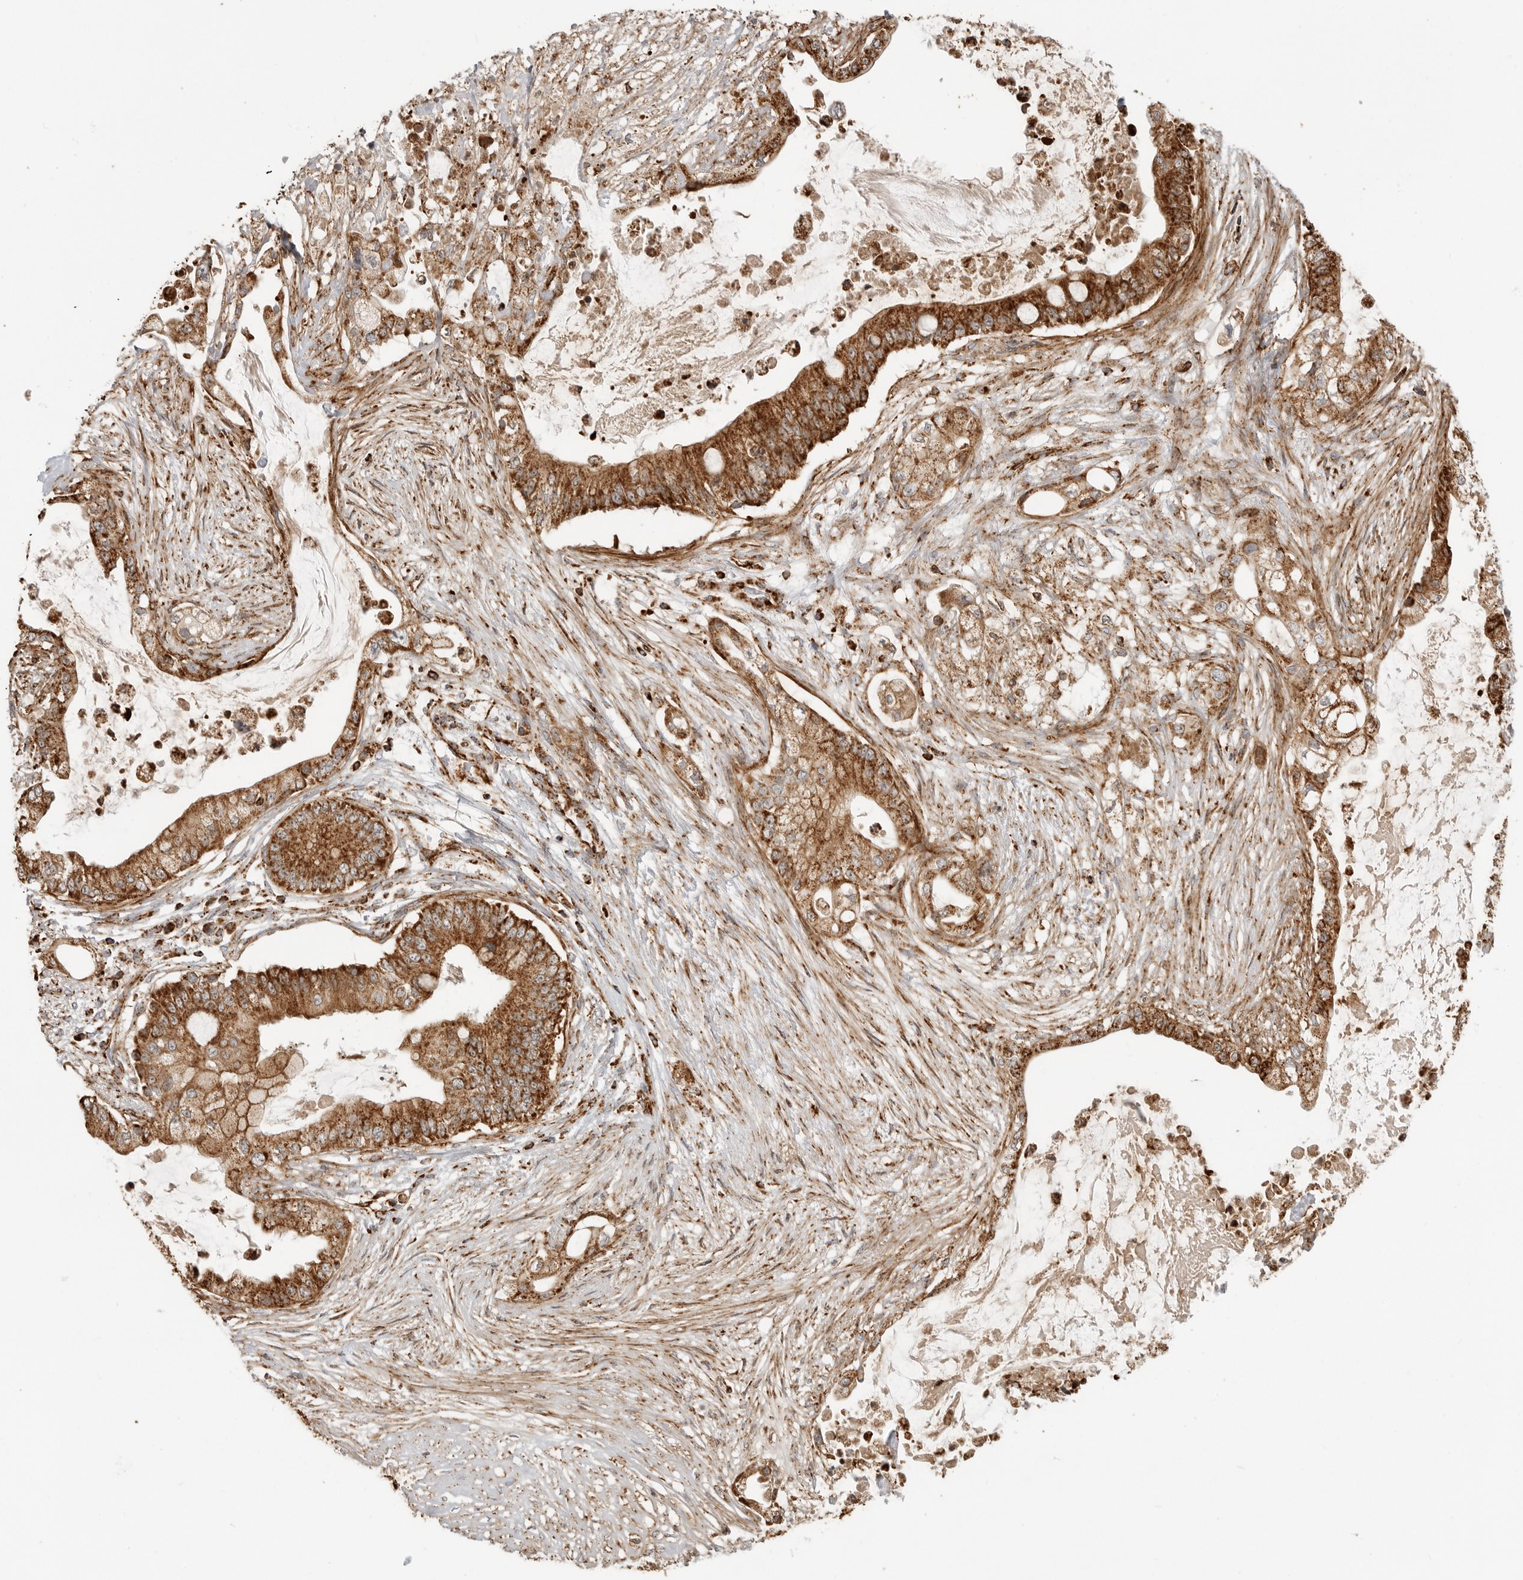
{"staining": {"intensity": "strong", "quantity": ">75%", "location": "cytoplasmic/membranous"}, "tissue": "pancreatic cancer", "cell_type": "Tumor cells", "image_type": "cancer", "snomed": [{"axis": "morphology", "description": "Adenocarcinoma, NOS"}, {"axis": "topography", "description": "Pancreas"}], "caption": "Immunohistochemical staining of pancreatic adenocarcinoma demonstrates high levels of strong cytoplasmic/membranous protein staining in approximately >75% of tumor cells.", "gene": "BMP2K", "patient": {"sex": "male", "age": 53}}